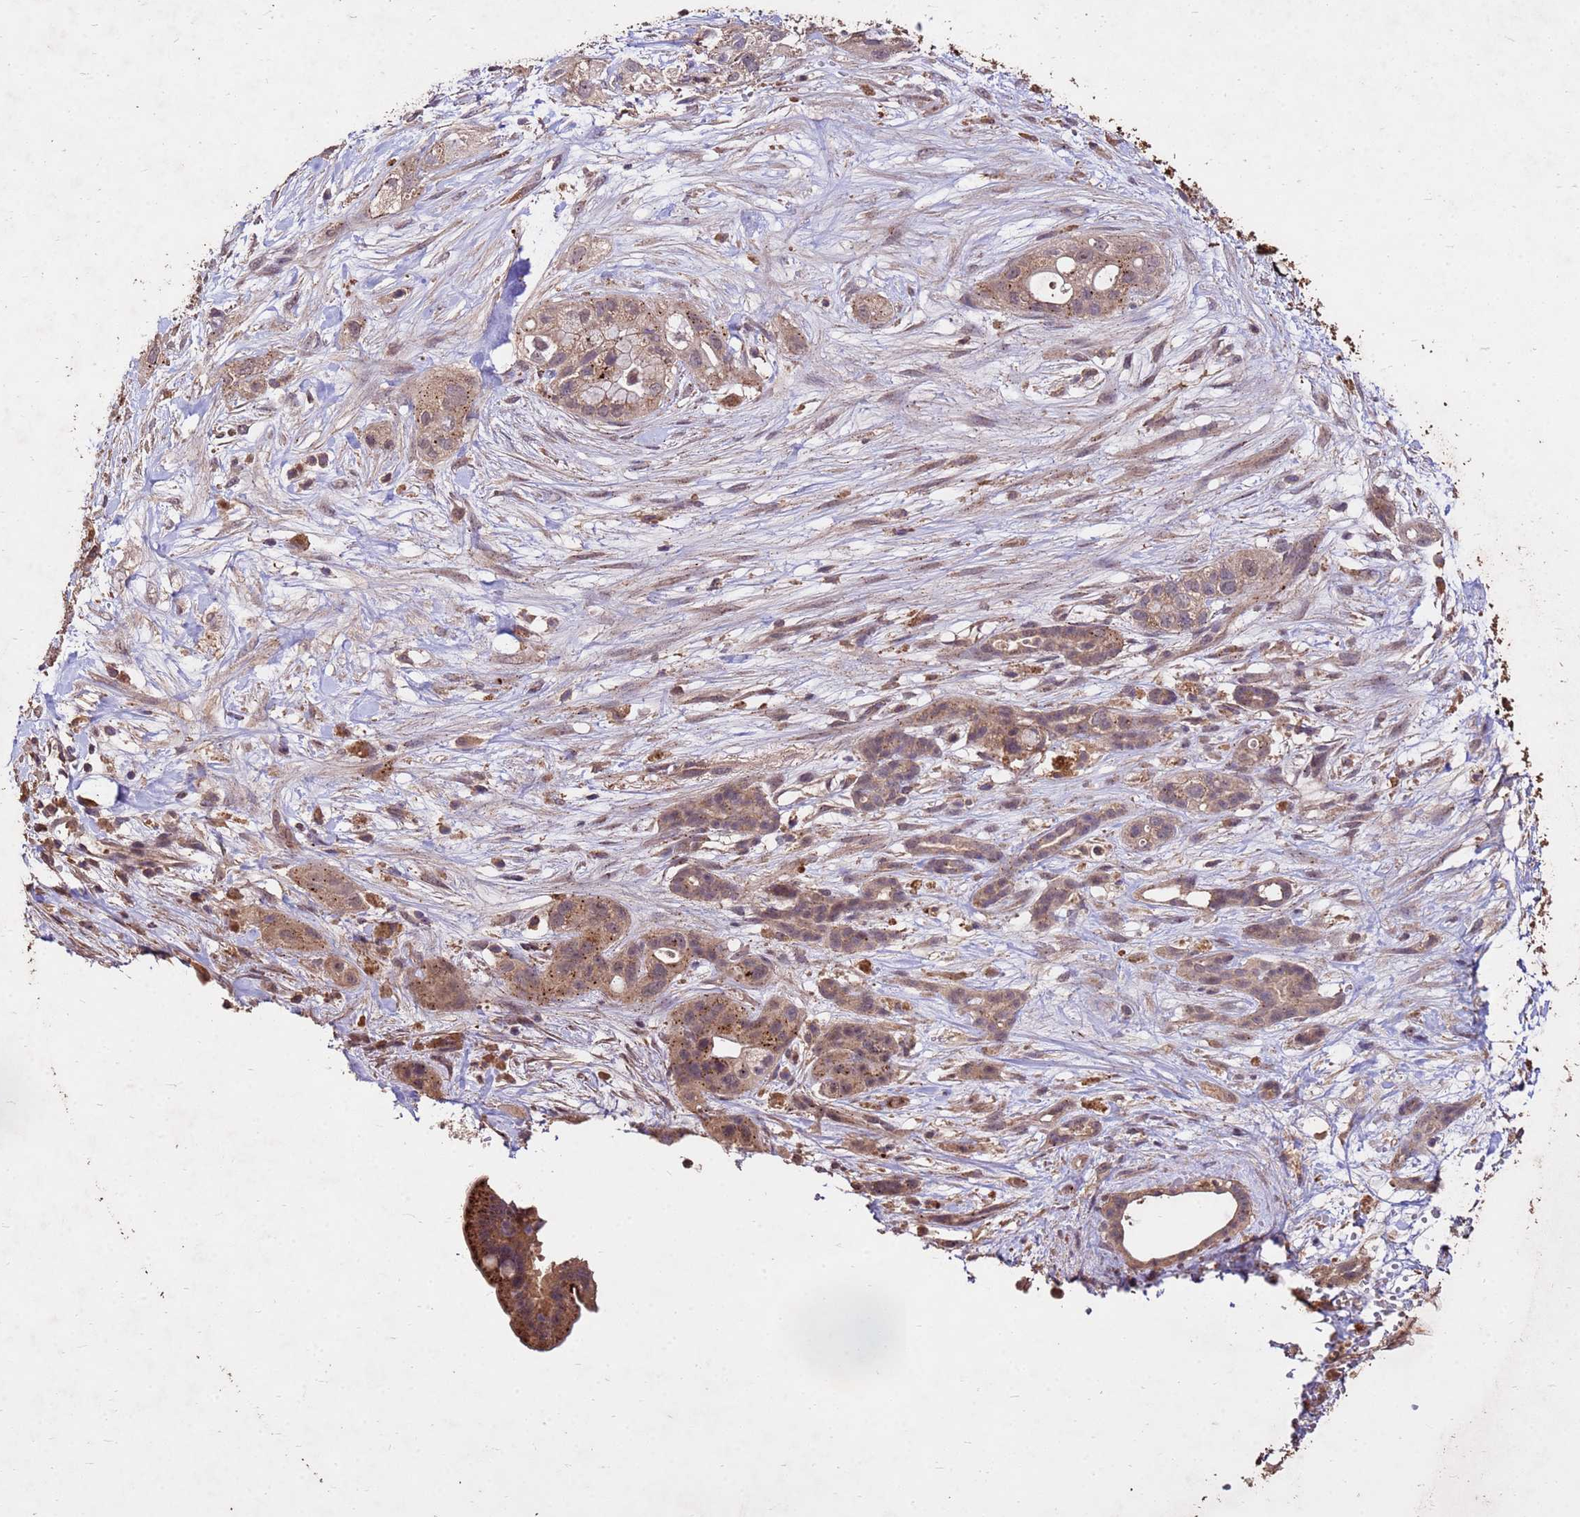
{"staining": {"intensity": "moderate", "quantity": ">75%", "location": "cytoplasmic/membranous,nuclear"}, "tissue": "pancreatic cancer", "cell_type": "Tumor cells", "image_type": "cancer", "snomed": [{"axis": "morphology", "description": "Adenocarcinoma, NOS"}, {"axis": "topography", "description": "Pancreas"}], "caption": "Protein expression analysis of pancreatic adenocarcinoma demonstrates moderate cytoplasmic/membranous and nuclear staining in approximately >75% of tumor cells. Using DAB (brown) and hematoxylin (blue) stains, captured at high magnification using brightfield microscopy.", "gene": "TOR4A", "patient": {"sex": "male", "age": 44}}